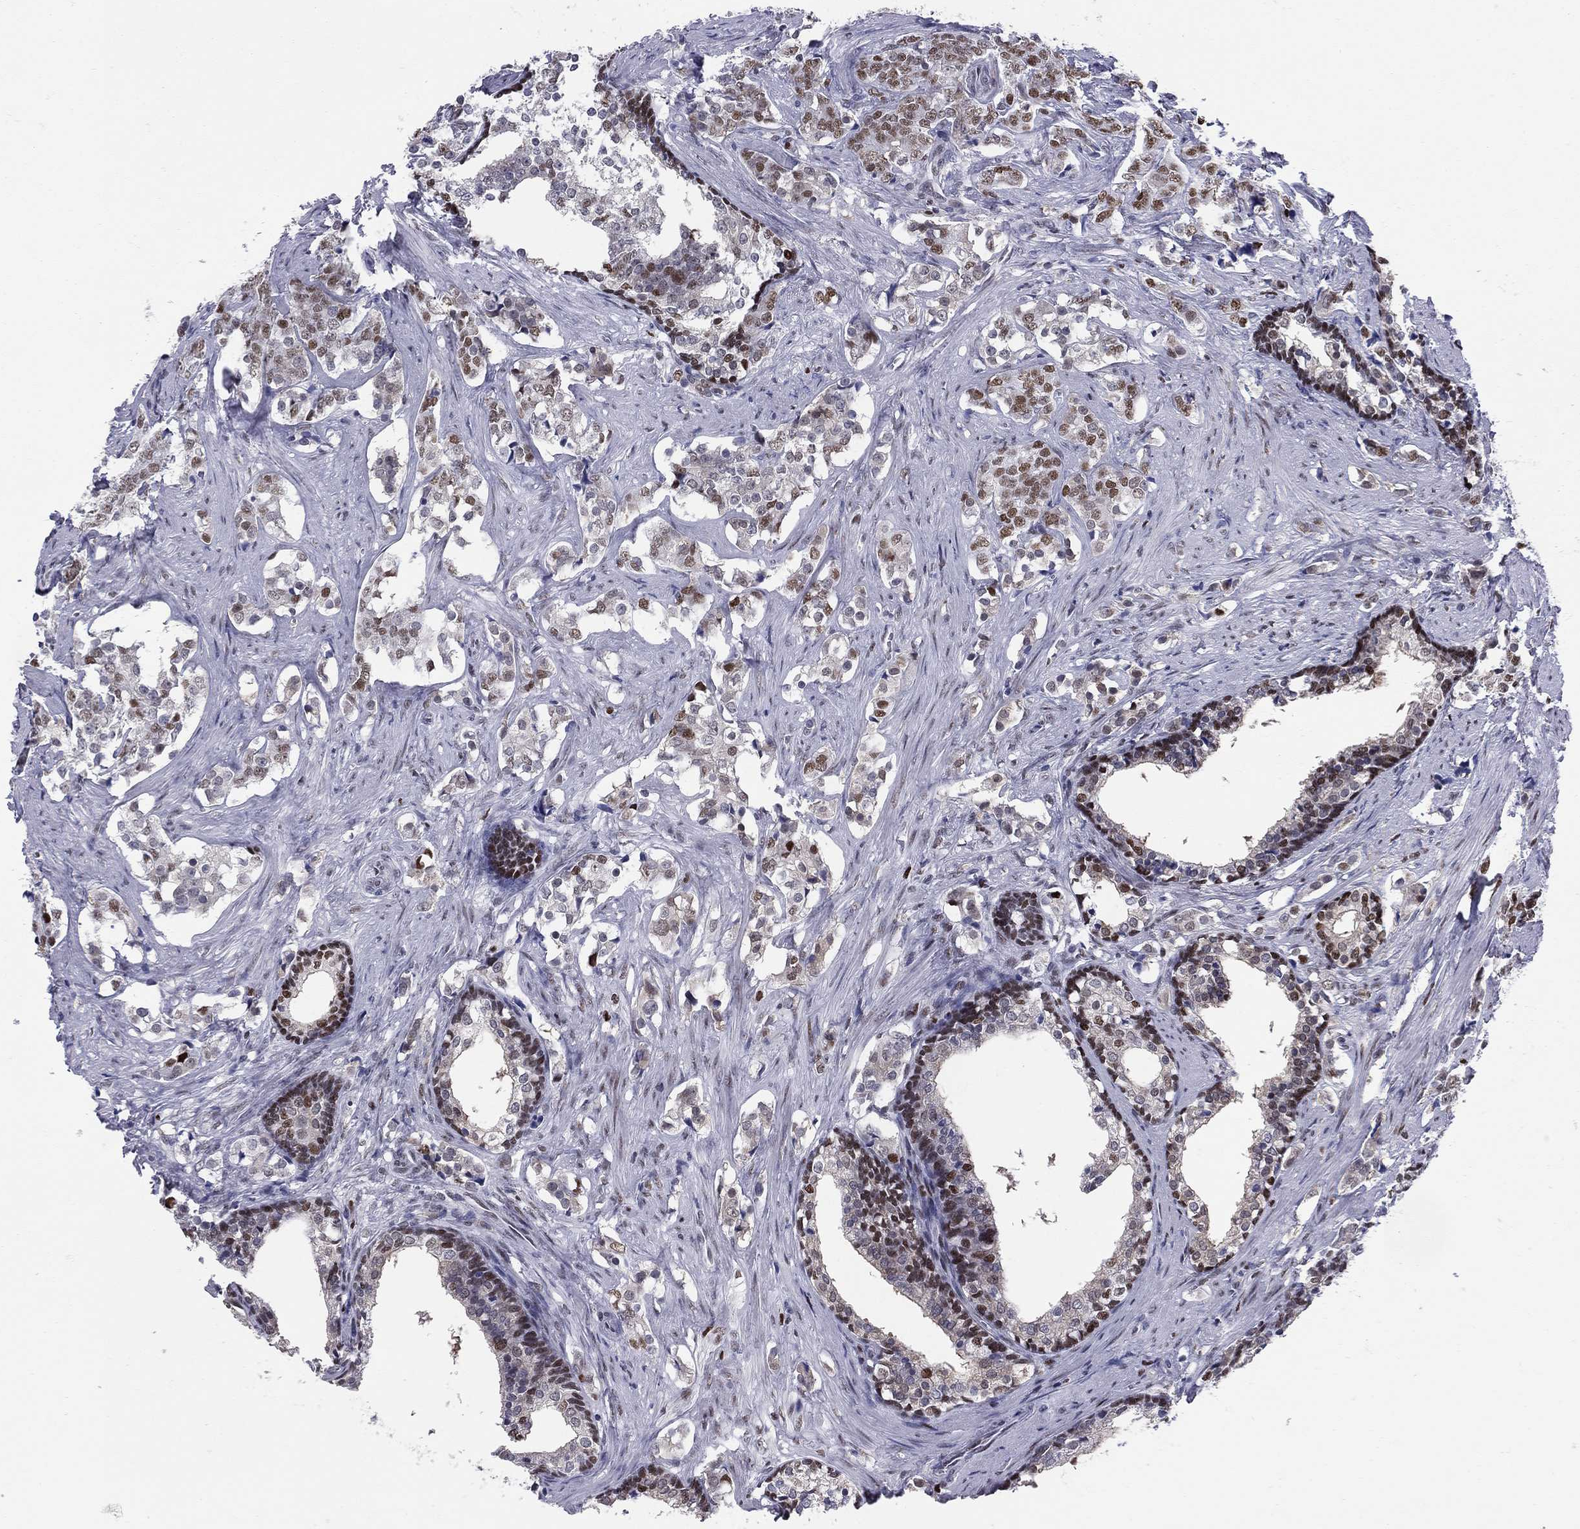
{"staining": {"intensity": "strong", "quantity": "25%-75%", "location": "nuclear"}, "tissue": "prostate cancer", "cell_type": "Tumor cells", "image_type": "cancer", "snomed": [{"axis": "morphology", "description": "Adenocarcinoma, NOS"}, {"axis": "topography", "description": "Prostate and seminal vesicle, NOS"}], "caption": "Immunohistochemistry micrograph of neoplastic tissue: prostate cancer (adenocarcinoma) stained using immunohistochemistry (IHC) shows high levels of strong protein expression localized specifically in the nuclear of tumor cells, appearing as a nuclear brown color.", "gene": "PCGF3", "patient": {"sex": "male", "age": 63}}